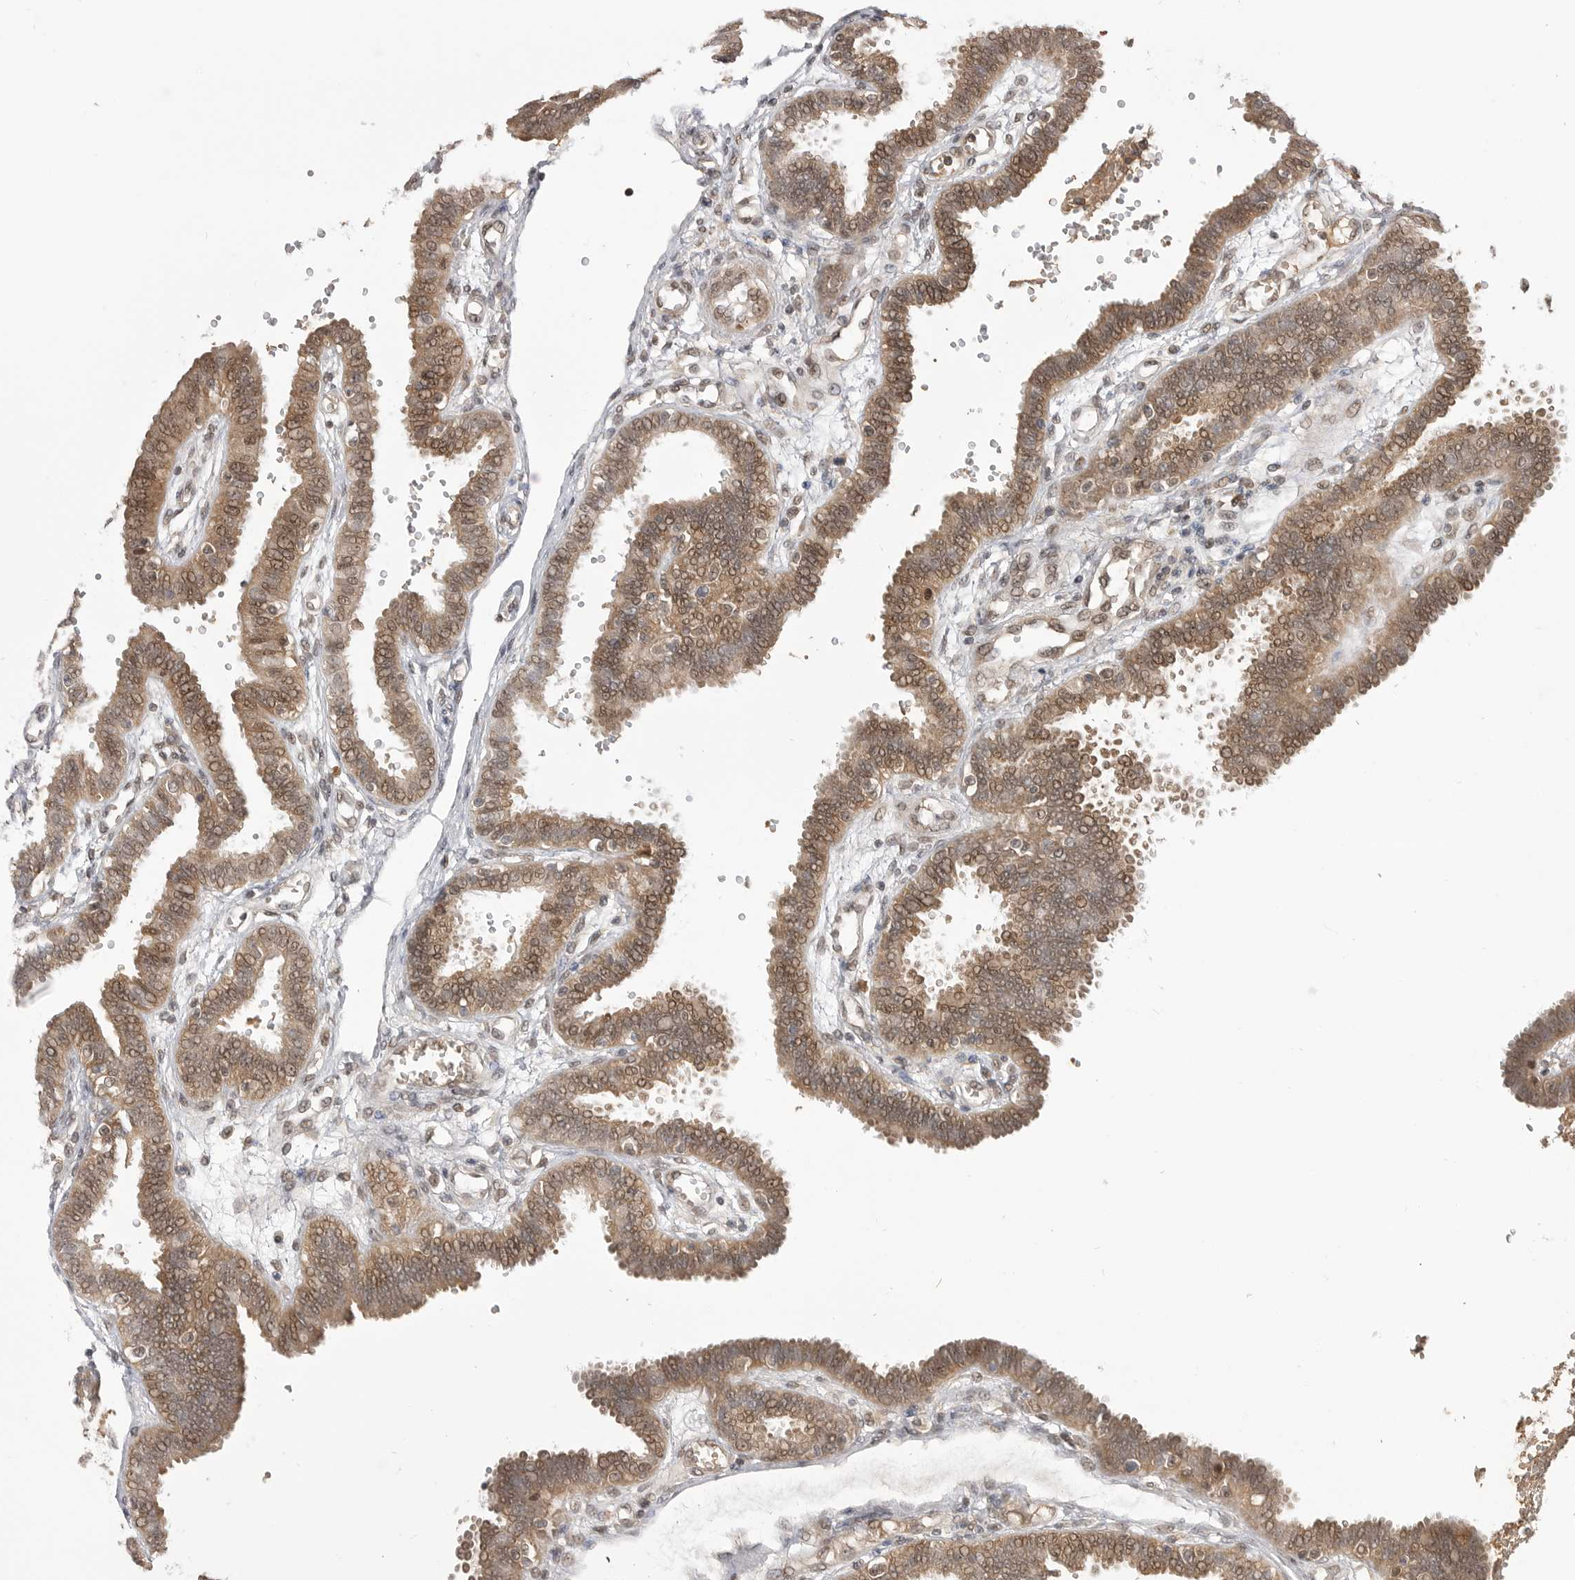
{"staining": {"intensity": "moderate", "quantity": ">75%", "location": "cytoplasmic/membranous,nuclear"}, "tissue": "fallopian tube", "cell_type": "Glandular cells", "image_type": "normal", "snomed": [{"axis": "morphology", "description": "Normal tissue, NOS"}, {"axis": "topography", "description": "Fallopian tube"}], "caption": "Human fallopian tube stained with a brown dye demonstrates moderate cytoplasmic/membranous,nuclear positive positivity in about >75% of glandular cells.", "gene": "ASPSCR1", "patient": {"sex": "female", "age": 32}}